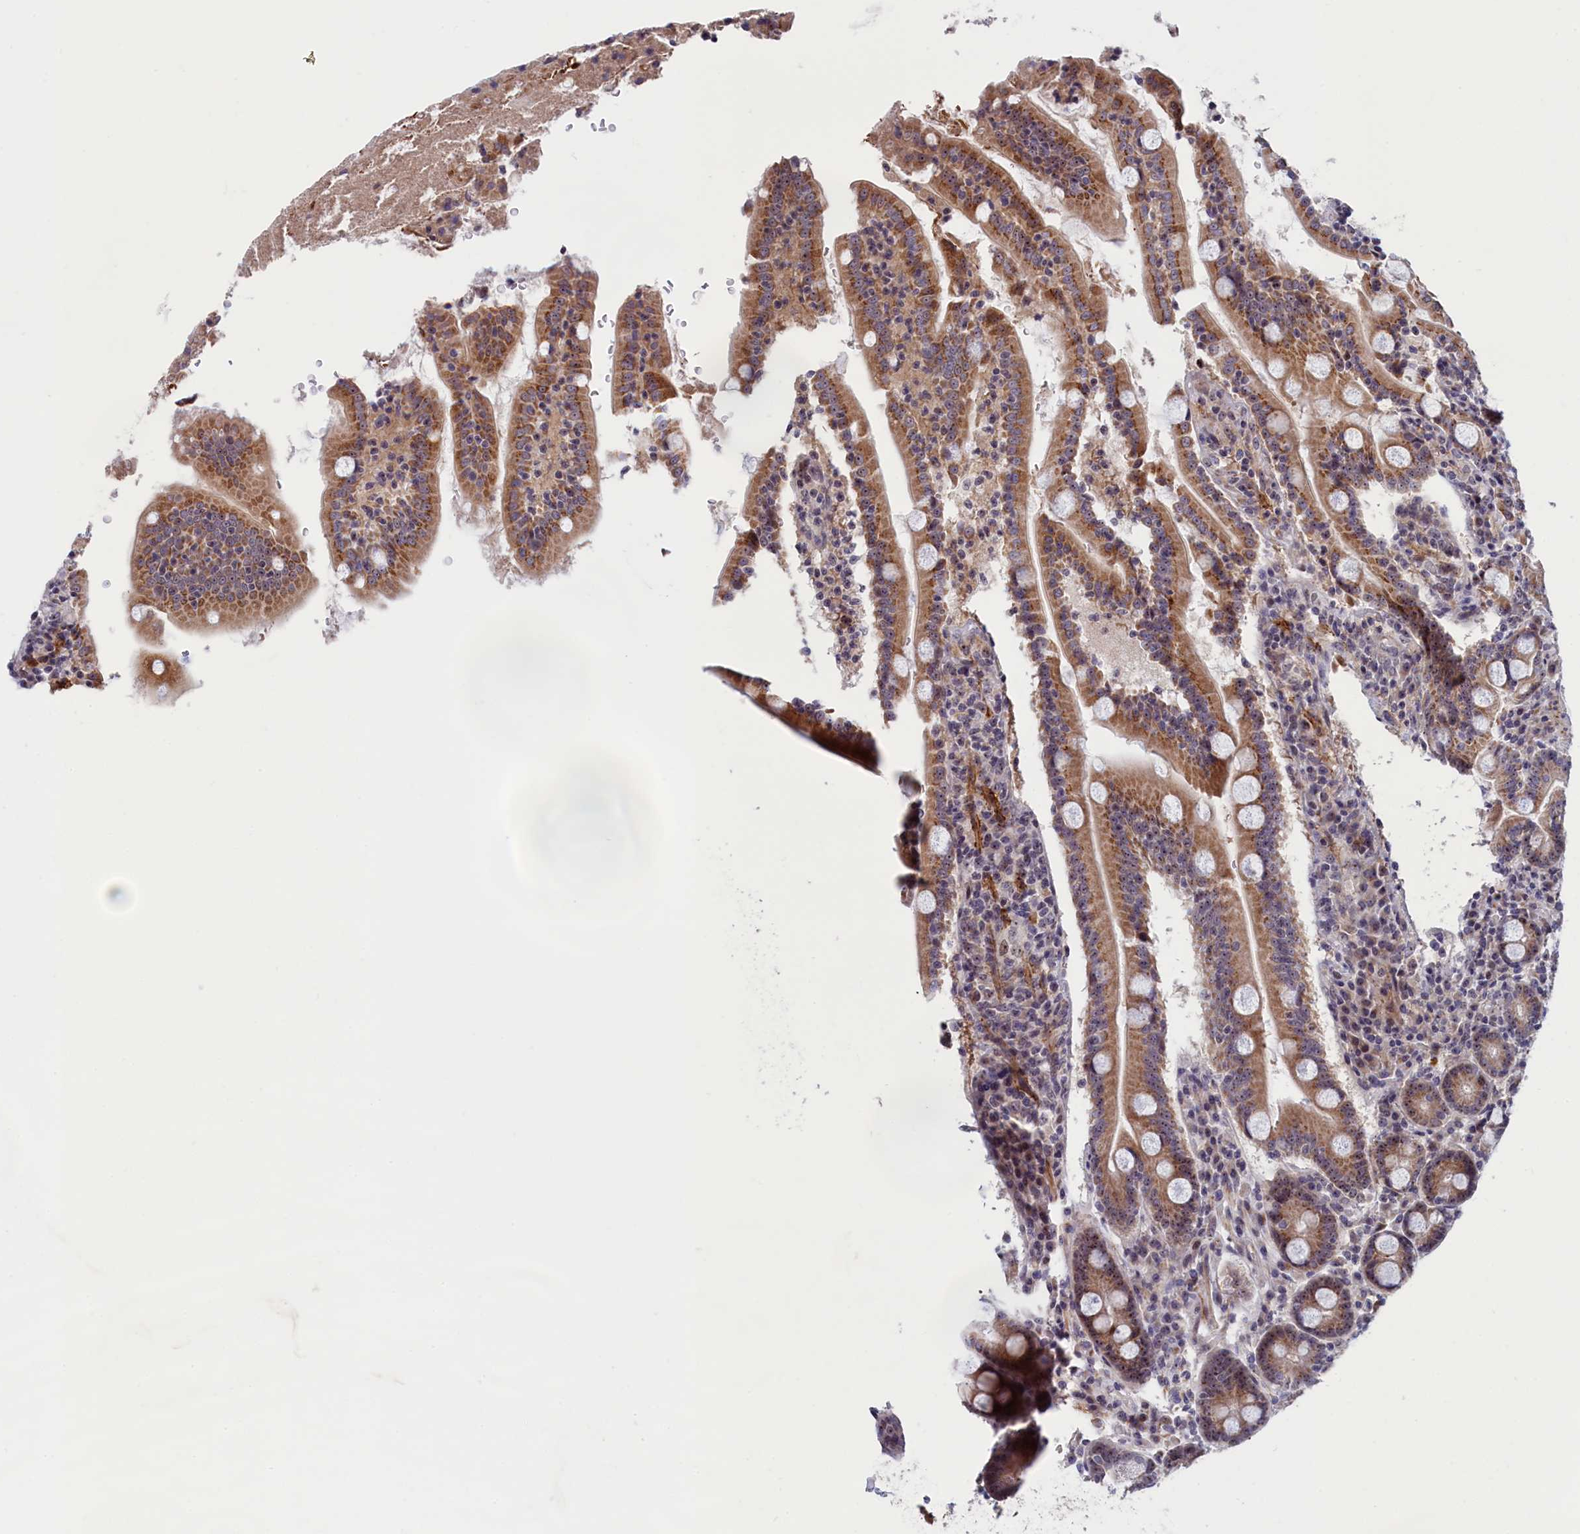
{"staining": {"intensity": "strong", "quantity": ">75%", "location": "cytoplasmic/membranous,nuclear"}, "tissue": "duodenum", "cell_type": "Glandular cells", "image_type": "normal", "snomed": [{"axis": "morphology", "description": "Normal tissue, NOS"}, {"axis": "topography", "description": "Duodenum"}], "caption": "IHC photomicrograph of benign human duodenum stained for a protein (brown), which shows high levels of strong cytoplasmic/membranous,nuclear staining in about >75% of glandular cells.", "gene": "PPAN", "patient": {"sex": "male", "age": 35}}